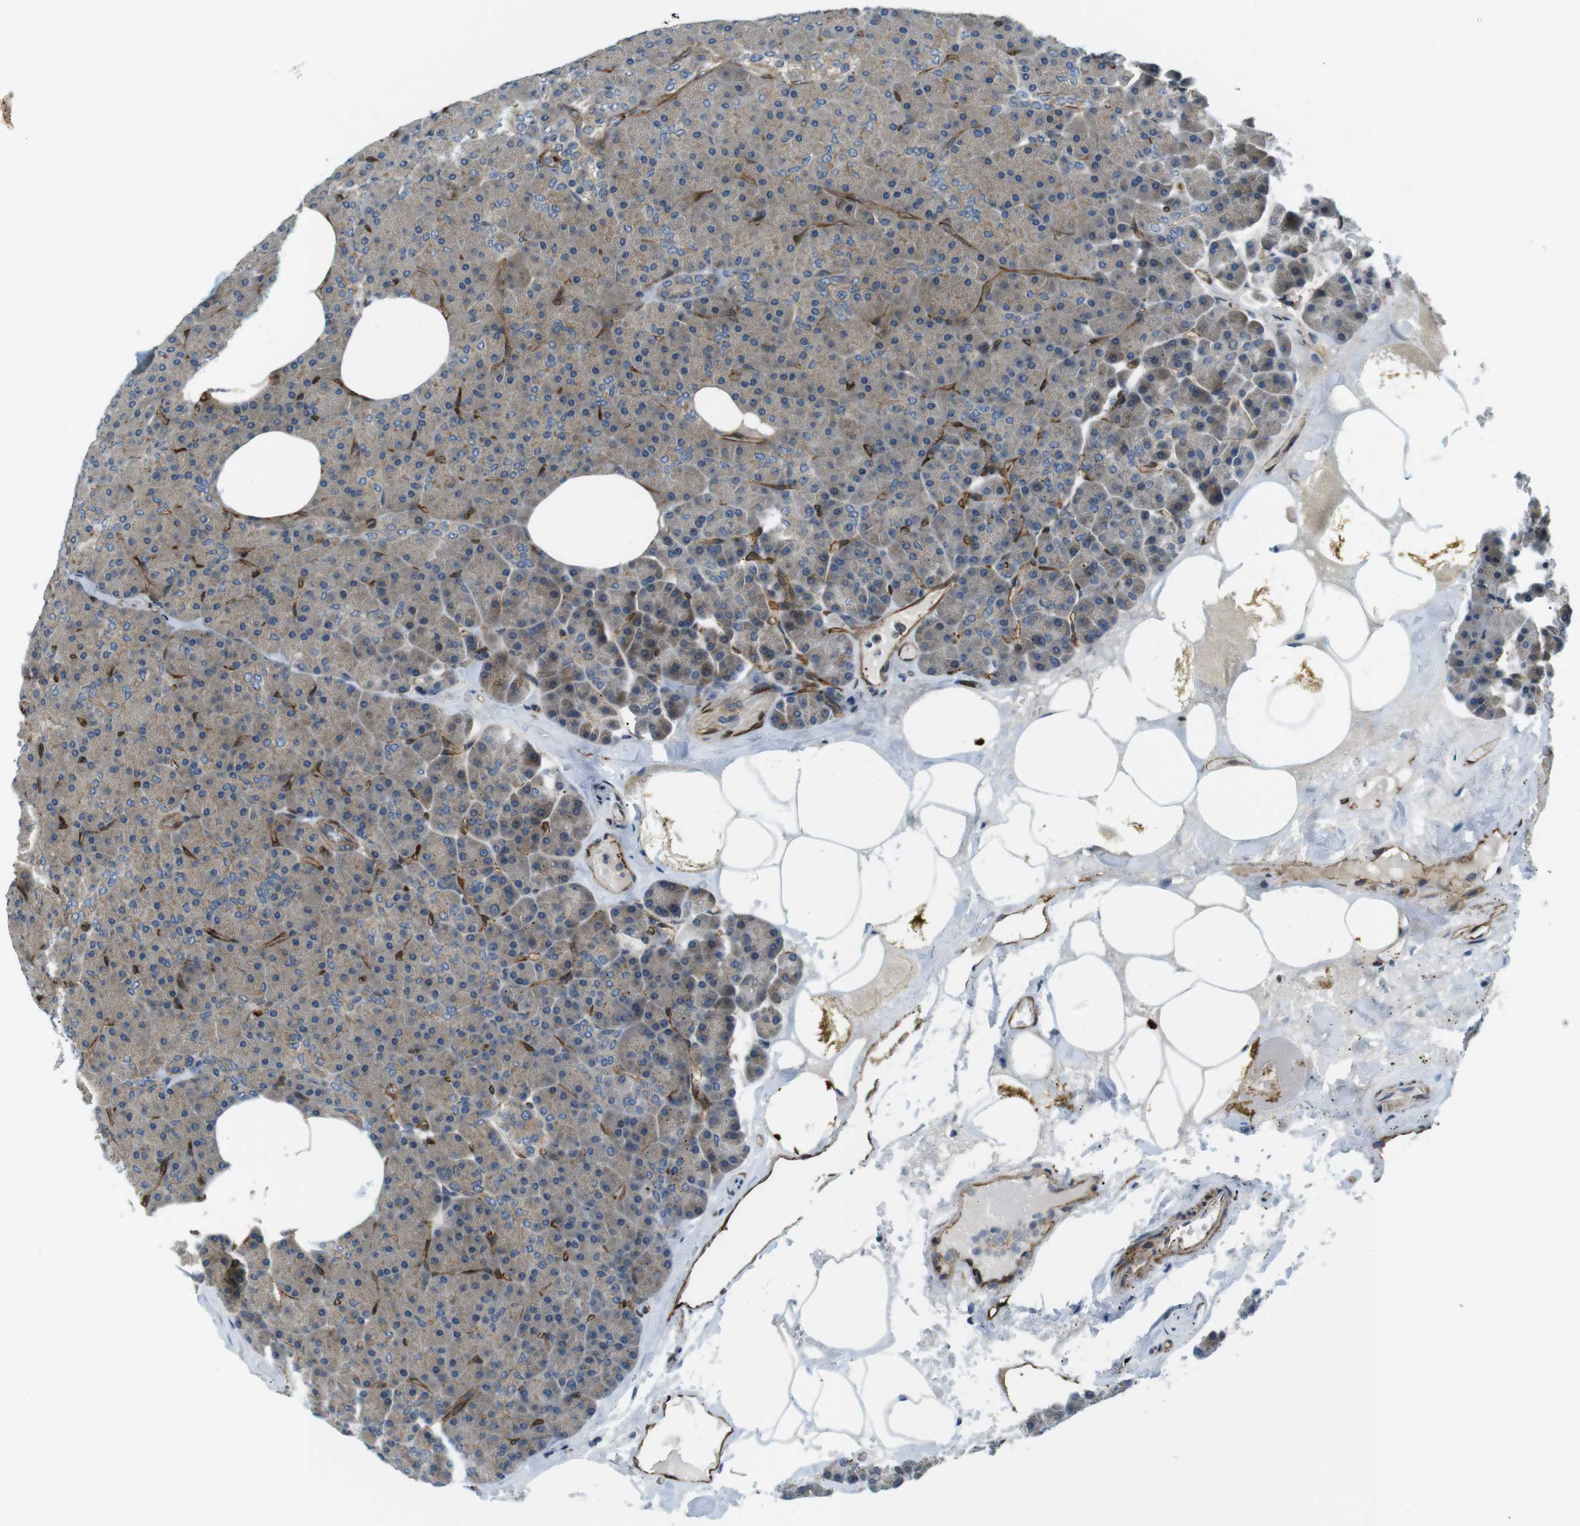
{"staining": {"intensity": "weak", "quantity": ">75%", "location": "cytoplasmic/membranous"}, "tissue": "pancreas", "cell_type": "Exocrine glandular cells", "image_type": "normal", "snomed": [{"axis": "morphology", "description": "Normal tissue, NOS"}, {"axis": "topography", "description": "Pancreas"}], "caption": "This is a histology image of immunohistochemistry (IHC) staining of benign pancreas, which shows weak expression in the cytoplasmic/membranous of exocrine glandular cells.", "gene": "TSC1", "patient": {"sex": "female", "age": 35}}